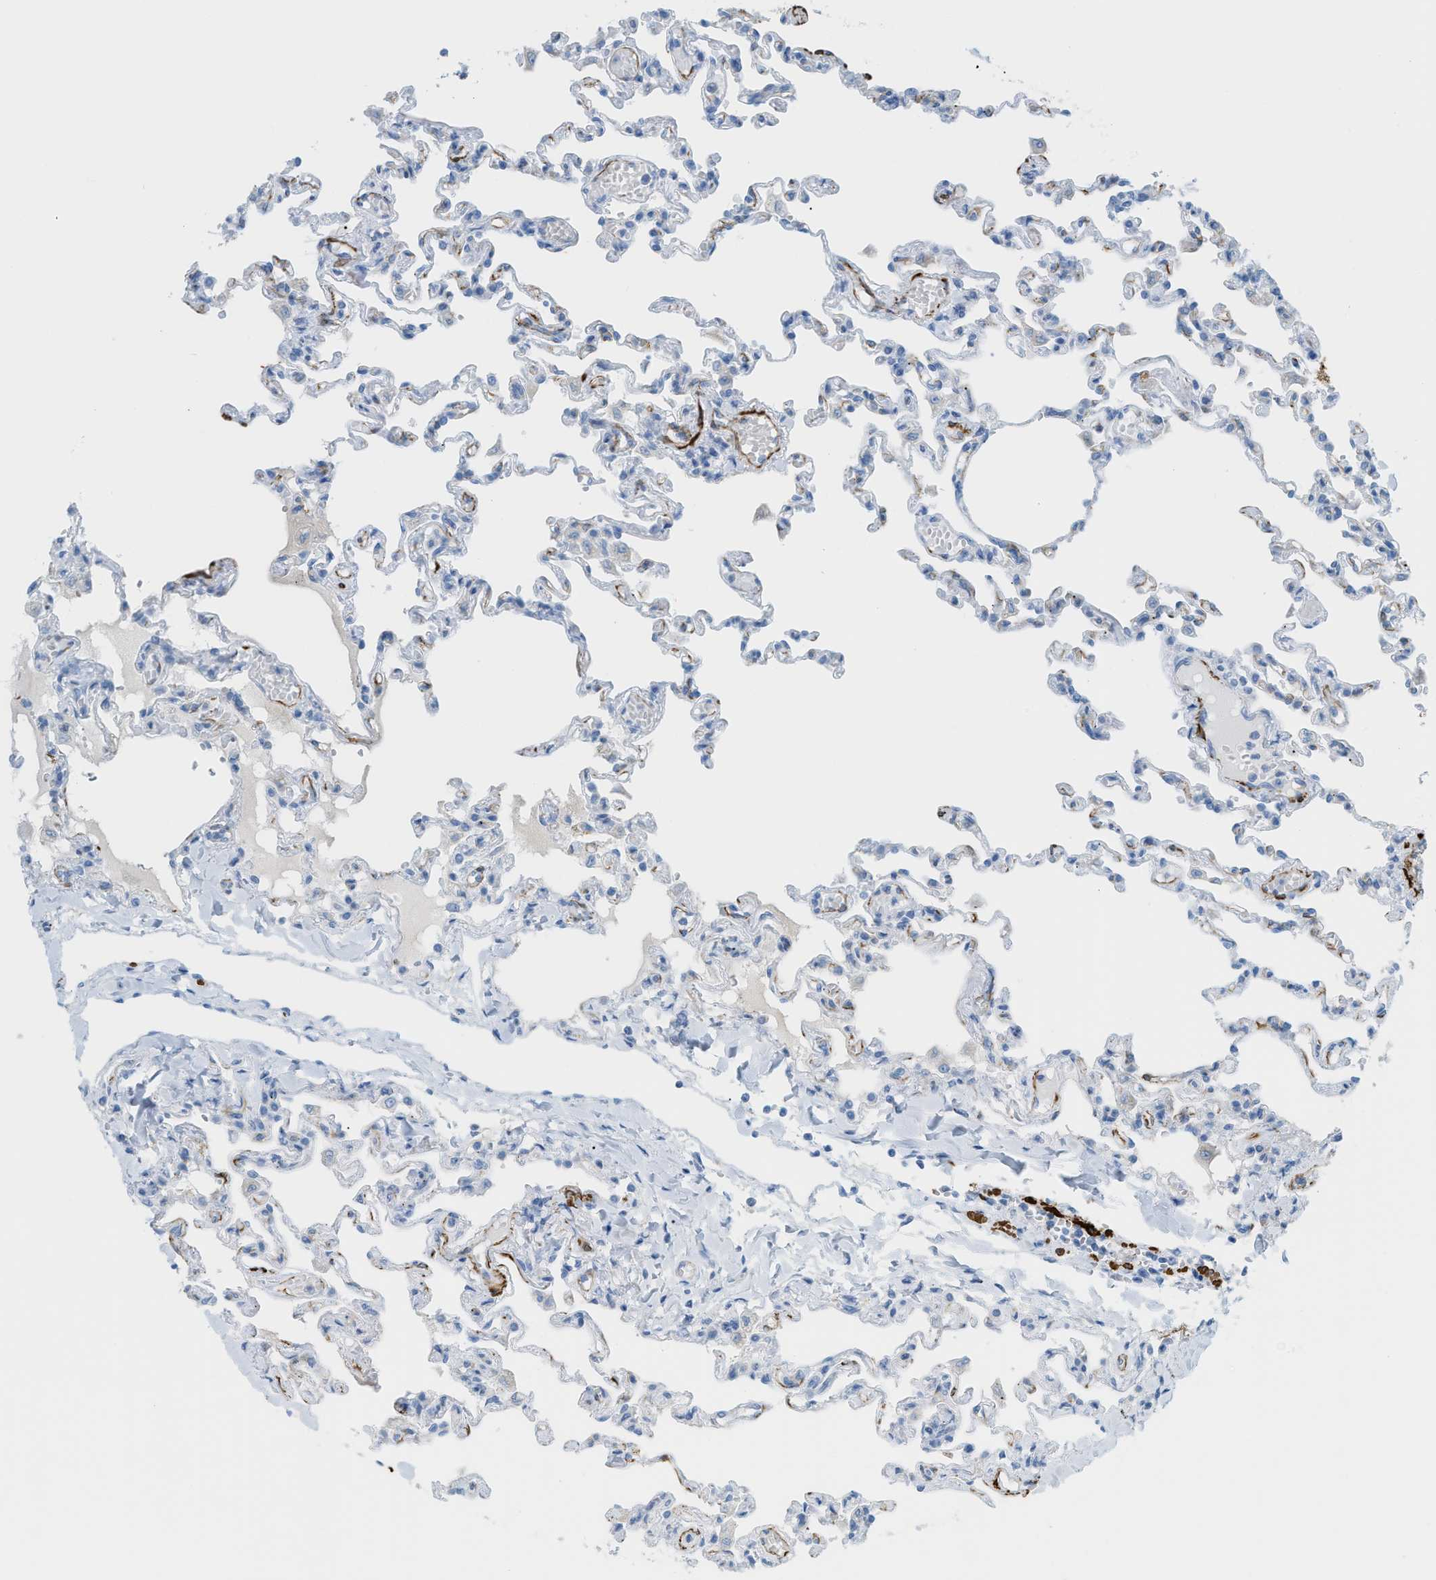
{"staining": {"intensity": "weak", "quantity": "<25%", "location": "cytoplasmic/membranous"}, "tissue": "lung", "cell_type": "Alveolar cells", "image_type": "normal", "snomed": [{"axis": "morphology", "description": "Normal tissue, NOS"}, {"axis": "topography", "description": "Lung"}], "caption": "Lung was stained to show a protein in brown. There is no significant expression in alveolar cells. Brightfield microscopy of immunohistochemistry (IHC) stained with DAB (3,3'-diaminobenzidine) (brown) and hematoxylin (blue), captured at high magnification.", "gene": "MYH11", "patient": {"sex": "male", "age": 21}}